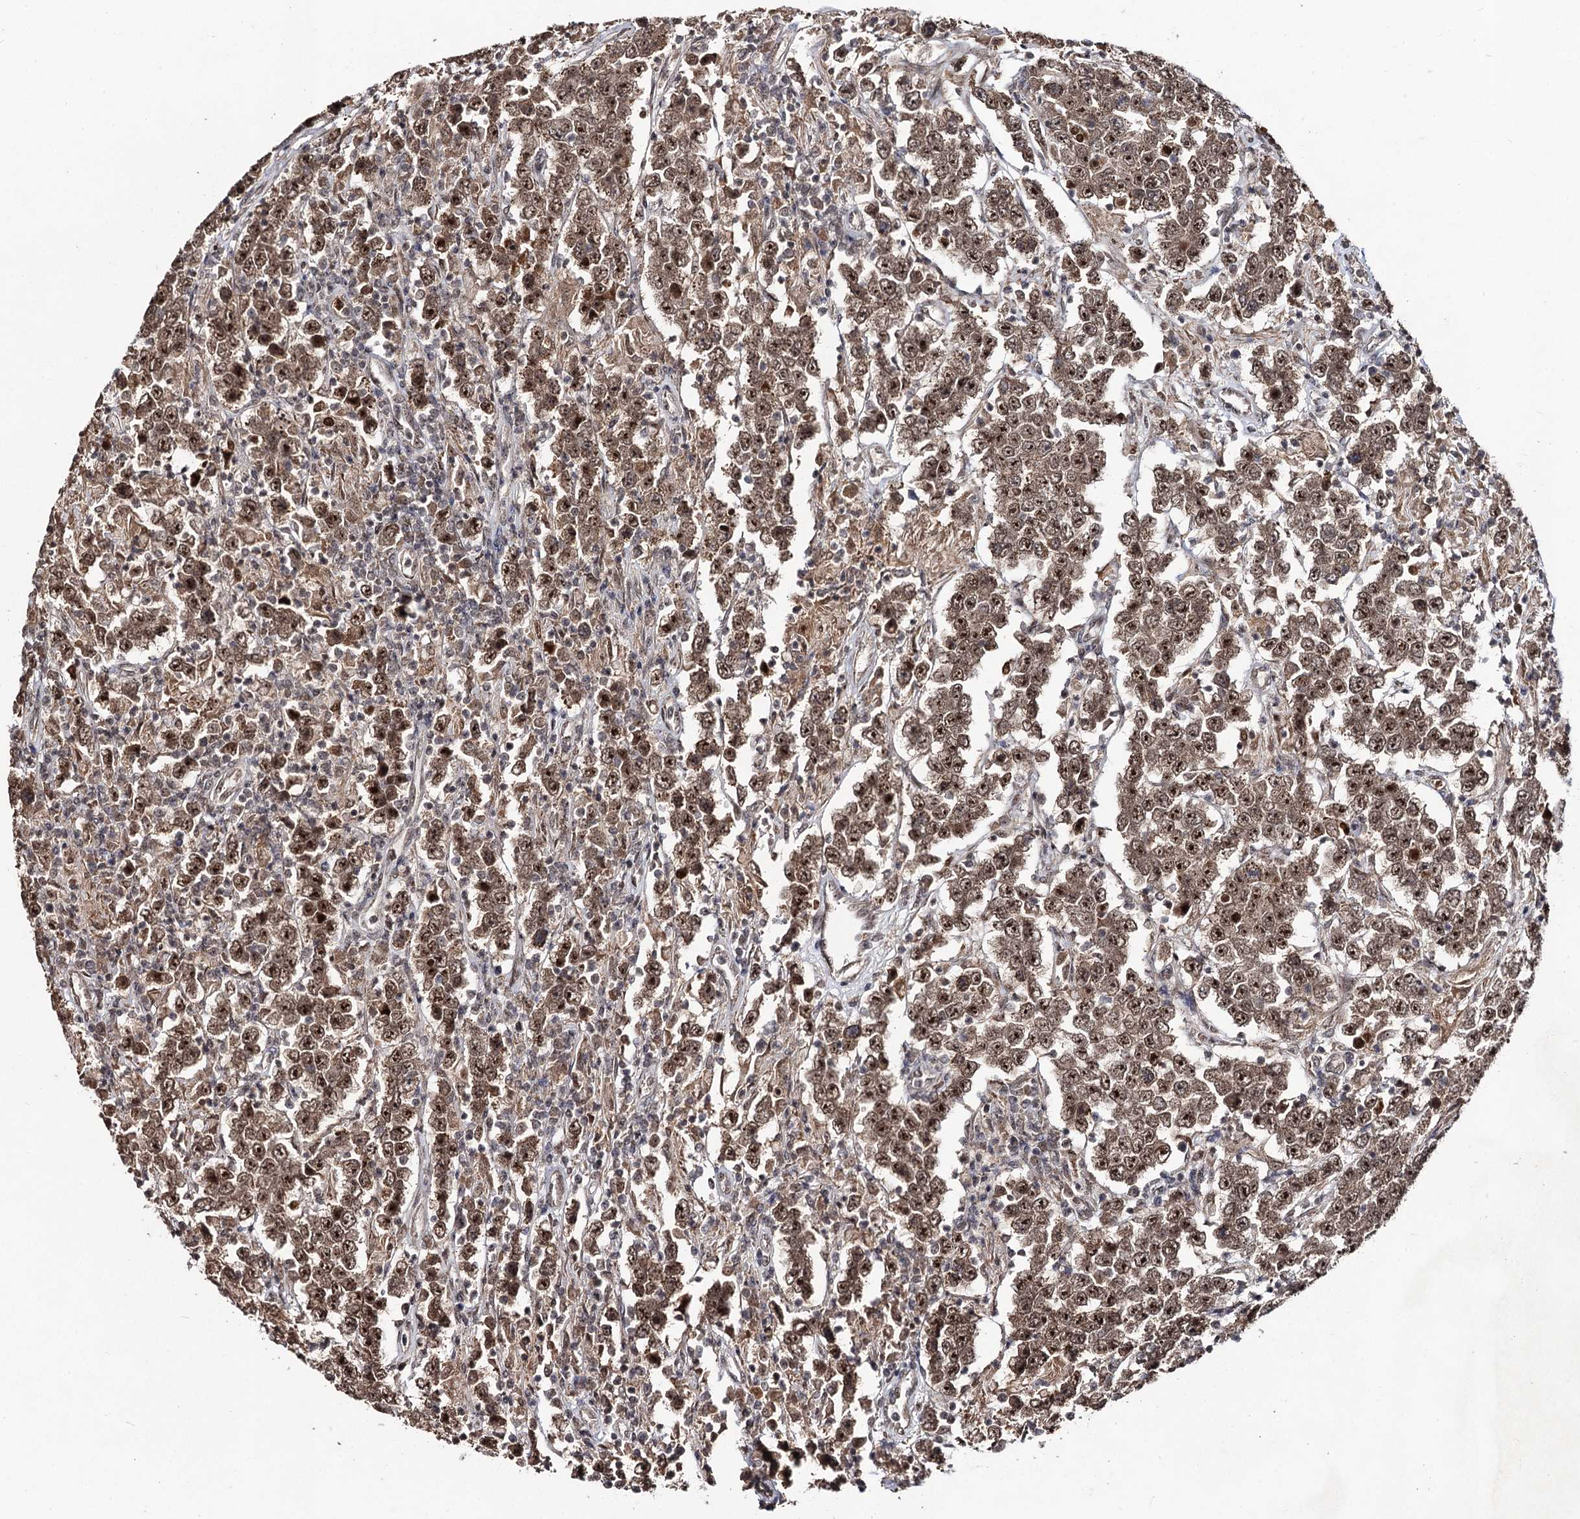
{"staining": {"intensity": "moderate", "quantity": ">75%", "location": "cytoplasmic/membranous,nuclear"}, "tissue": "testis cancer", "cell_type": "Tumor cells", "image_type": "cancer", "snomed": [{"axis": "morphology", "description": "Normal tissue, NOS"}, {"axis": "morphology", "description": "Urothelial carcinoma, High grade"}, {"axis": "morphology", "description": "Seminoma, NOS"}, {"axis": "morphology", "description": "Carcinoma, Embryonal, NOS"}, {"axis": "topography", "description": "Urinary bladder"}, {"axis": "topography", "description": "Testis"}], "caption": "A micrograph of embryonal carcinoma (testis) stained for a protein shows moderate cytoplasmic/membranous and nuclear brown staining in tumor cells.", "gene": "SFSWAP", "patient": {"sex": "male", "age": 41}}